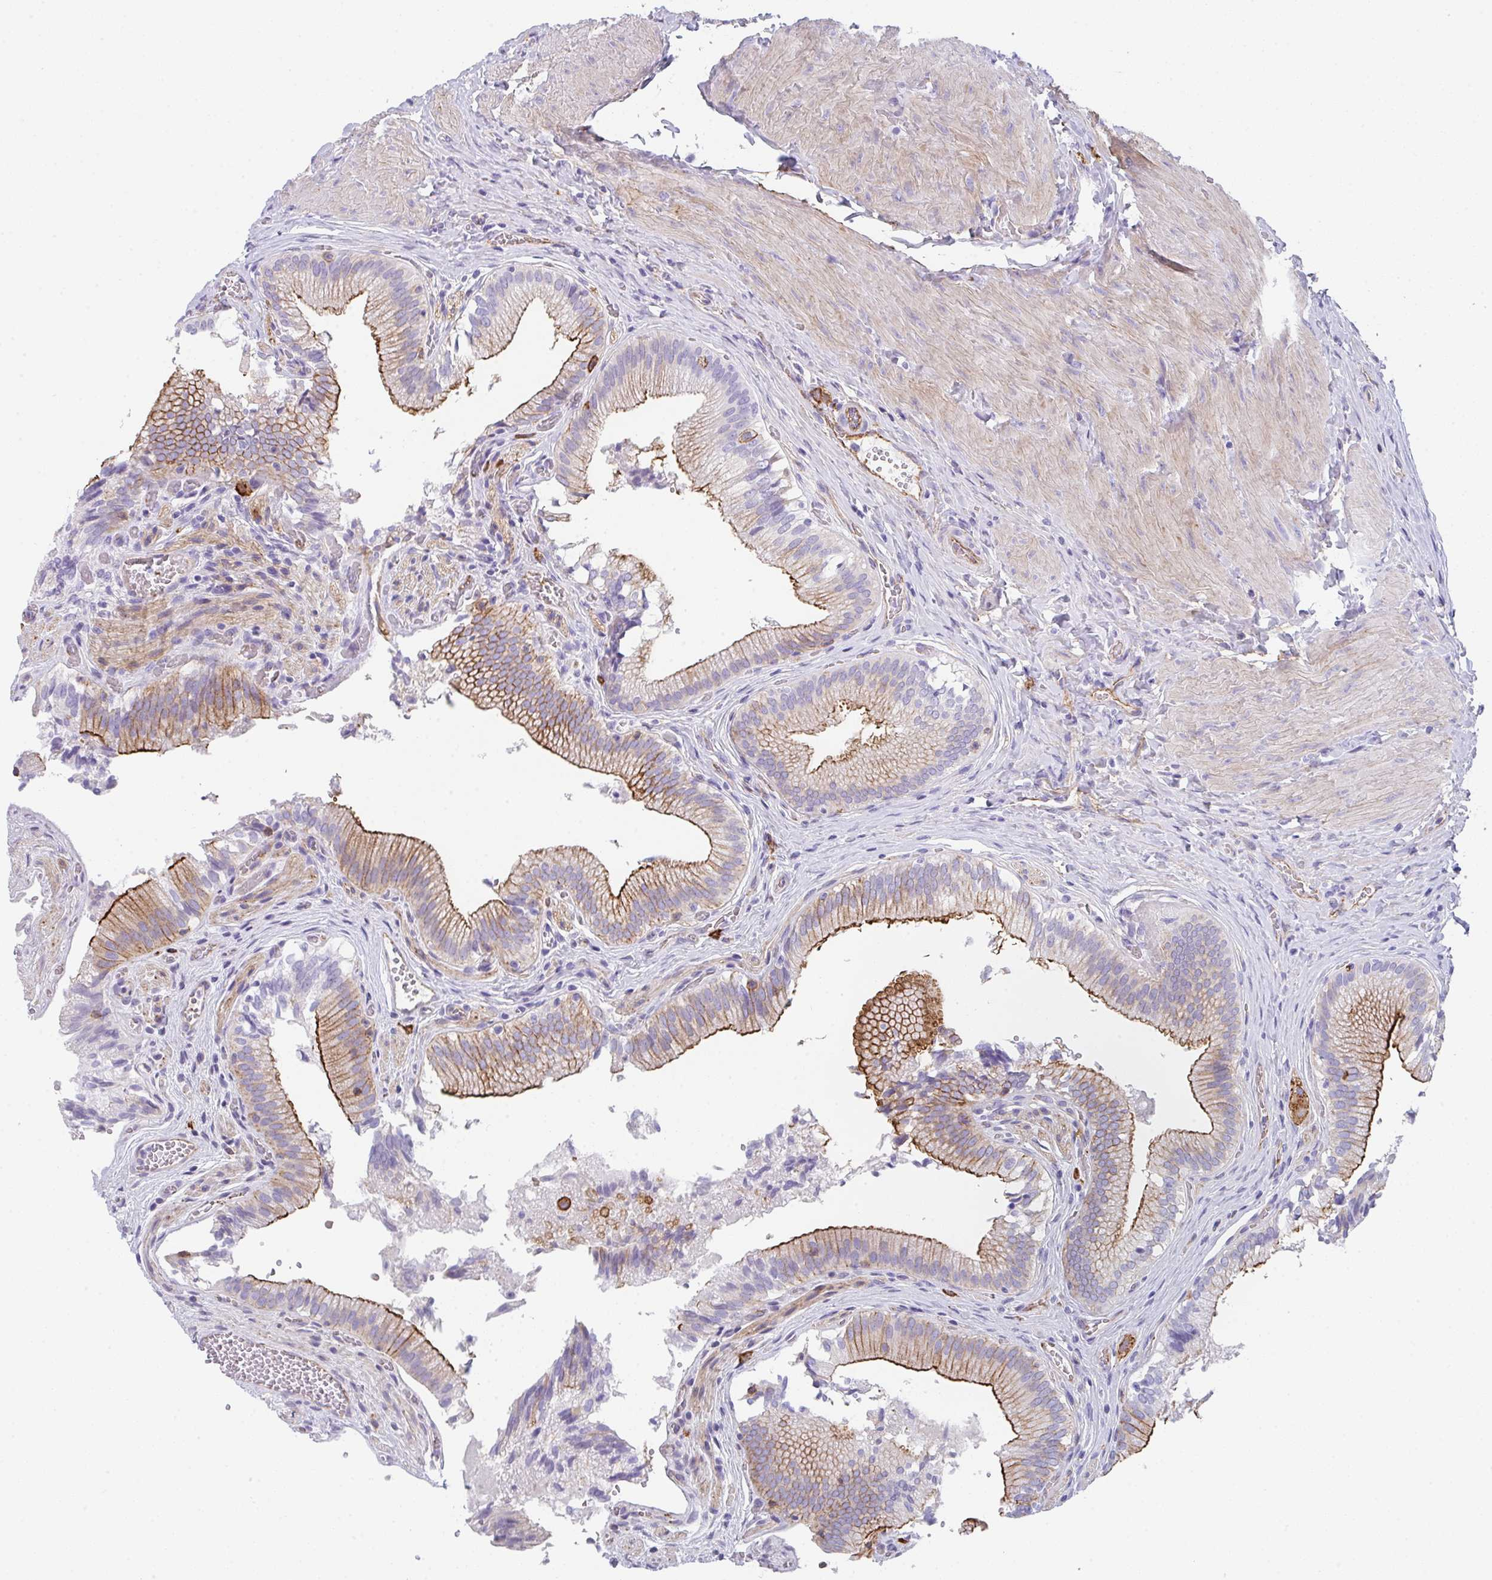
{"staining": {"intensity": "moderate", "quantity": ">75%", "location": "cytoplasmic/membranous"}, "tissue": "gallbladder", "cell_type": "Glandular cells", "image_type": "normal", "snomed": [{"axis": "morphology", "description": "Normal tissue, NOS"}, {"axis": "topography", "description": "Gallbladder"}, {"axis": "topography", "description": "Peripheral nerve tissue"}], "caption": "Immunohistochemistry image of normal human gallbladder stained for a protein (brown), which reveals medium levels of moderate cytoplasmic/membranous positivity in about >75% of glandular cells.", "gene": "DBN1", "patient": {"sex": "male", "age": 17}}